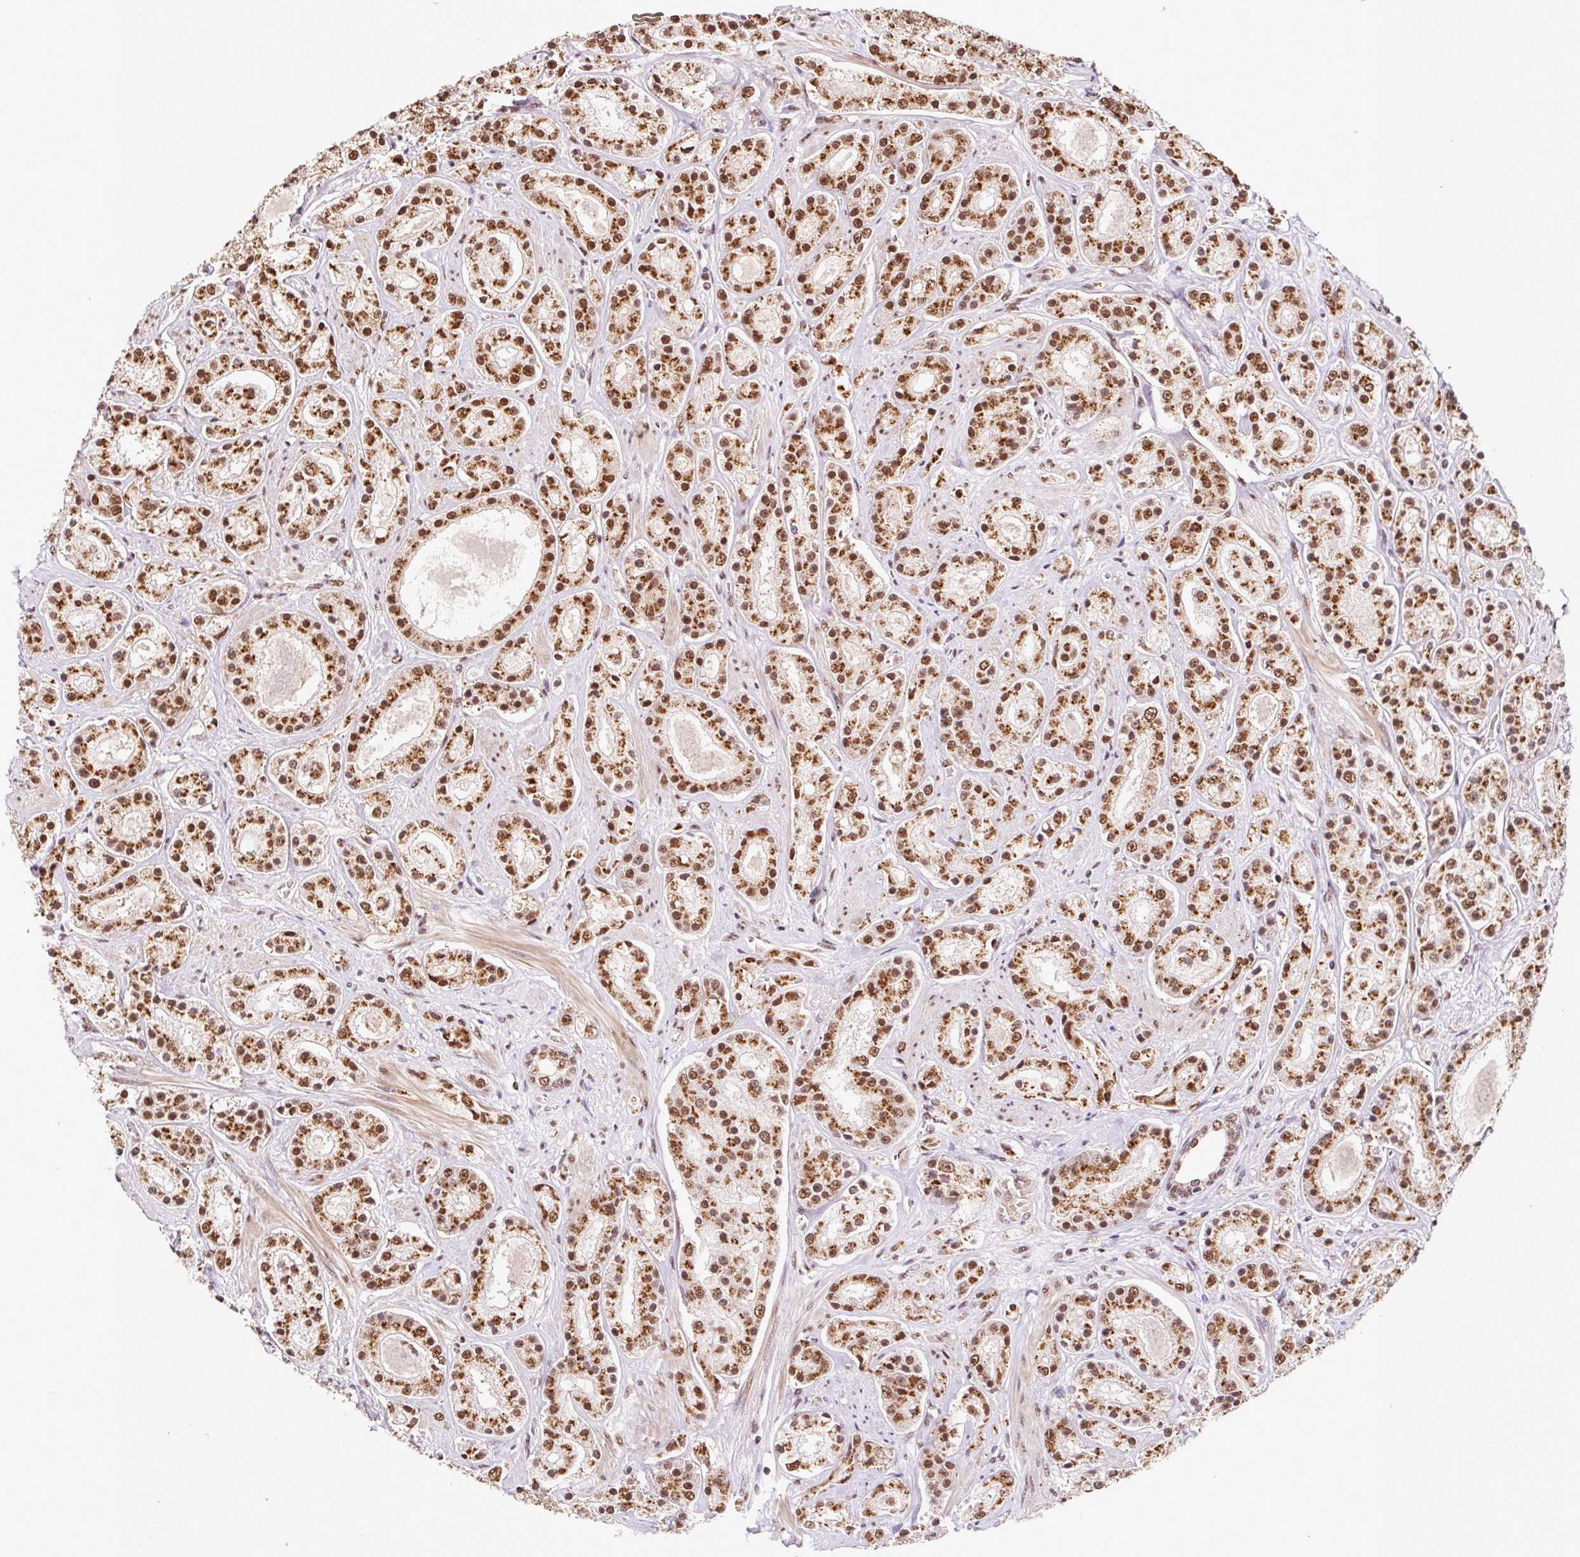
{"staining": {"intensity": "moderate", "quantity": ">75%", "location": "nuclear"}, "tissue": "prostate cancer", "cell_type": "Tumor cells", "image_type": "cancer", "snomed": [{"axis": "morphology", "description": "Adenocarcinoma, High grade"}, {"axis": "topography", "description": "Prostate"}], "caption": "DAB immunohistochemical staining of adenocarcinoma (high-grade) (prostate) exhibits moderate nuclear protein positivity in approximately >75% of tumor cells.", "gene": "BICRA", "patient": {"sex": "male", "age": 67}}